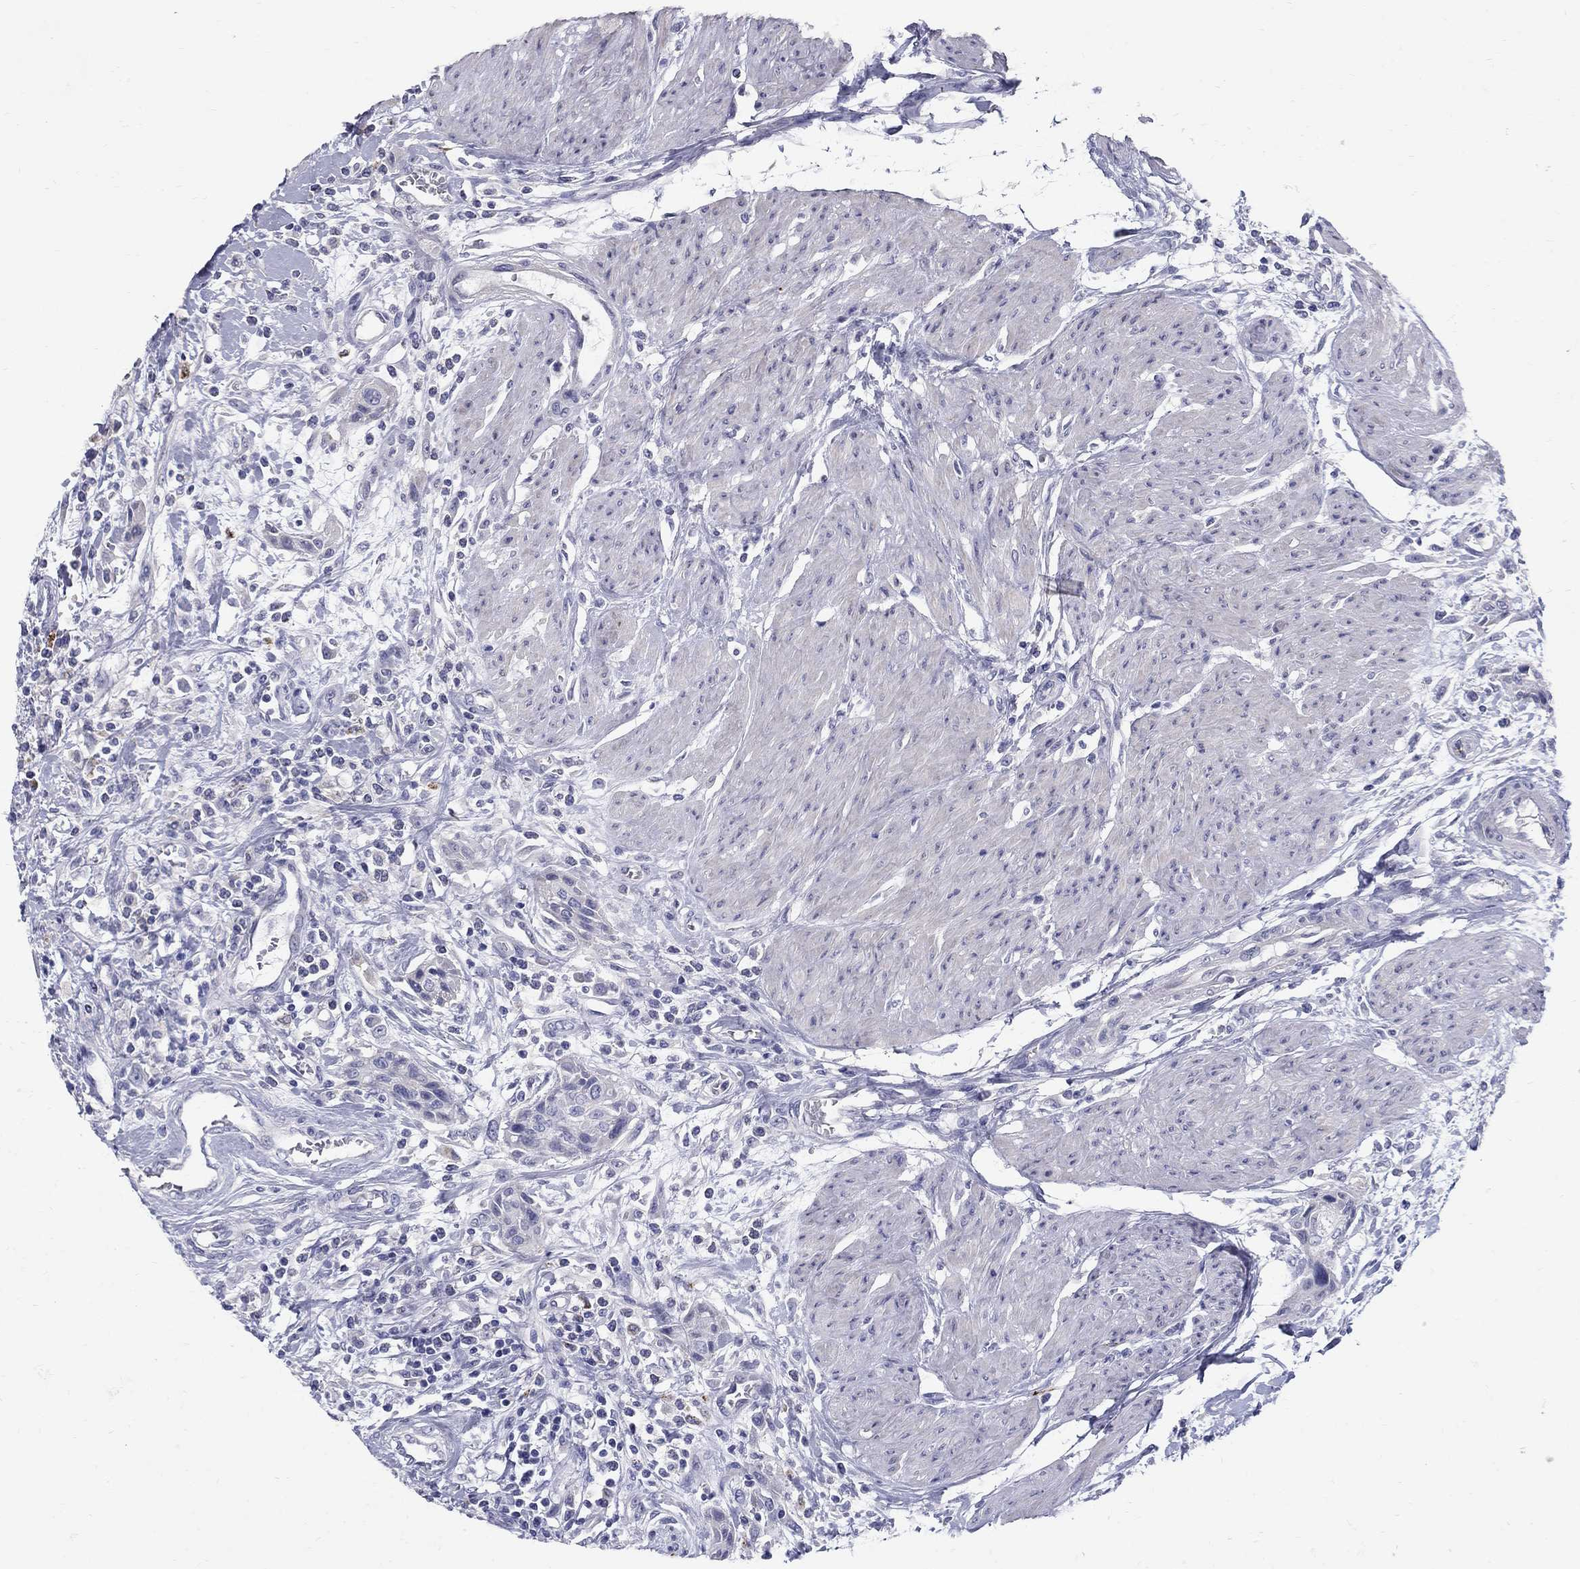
{"staining": {"intensity": "negative", "quantity": "none", "location": "none"}, "tissue": "urothelial cancer", "cell_type": "Tumor cells", "image_type": "cancer", "snomed": [{"axis": "morphology", "description": "Urothelial carcinoma, High grade"}, {"axis": "topography", "description": "Urinary bladder"}], "caption": "IHC of human urothelial carcinoma (high-grade) displays no positivity in tumor cells.", "gene": "TP53TG5", "patient": {"sex": "male", "age": 35}}